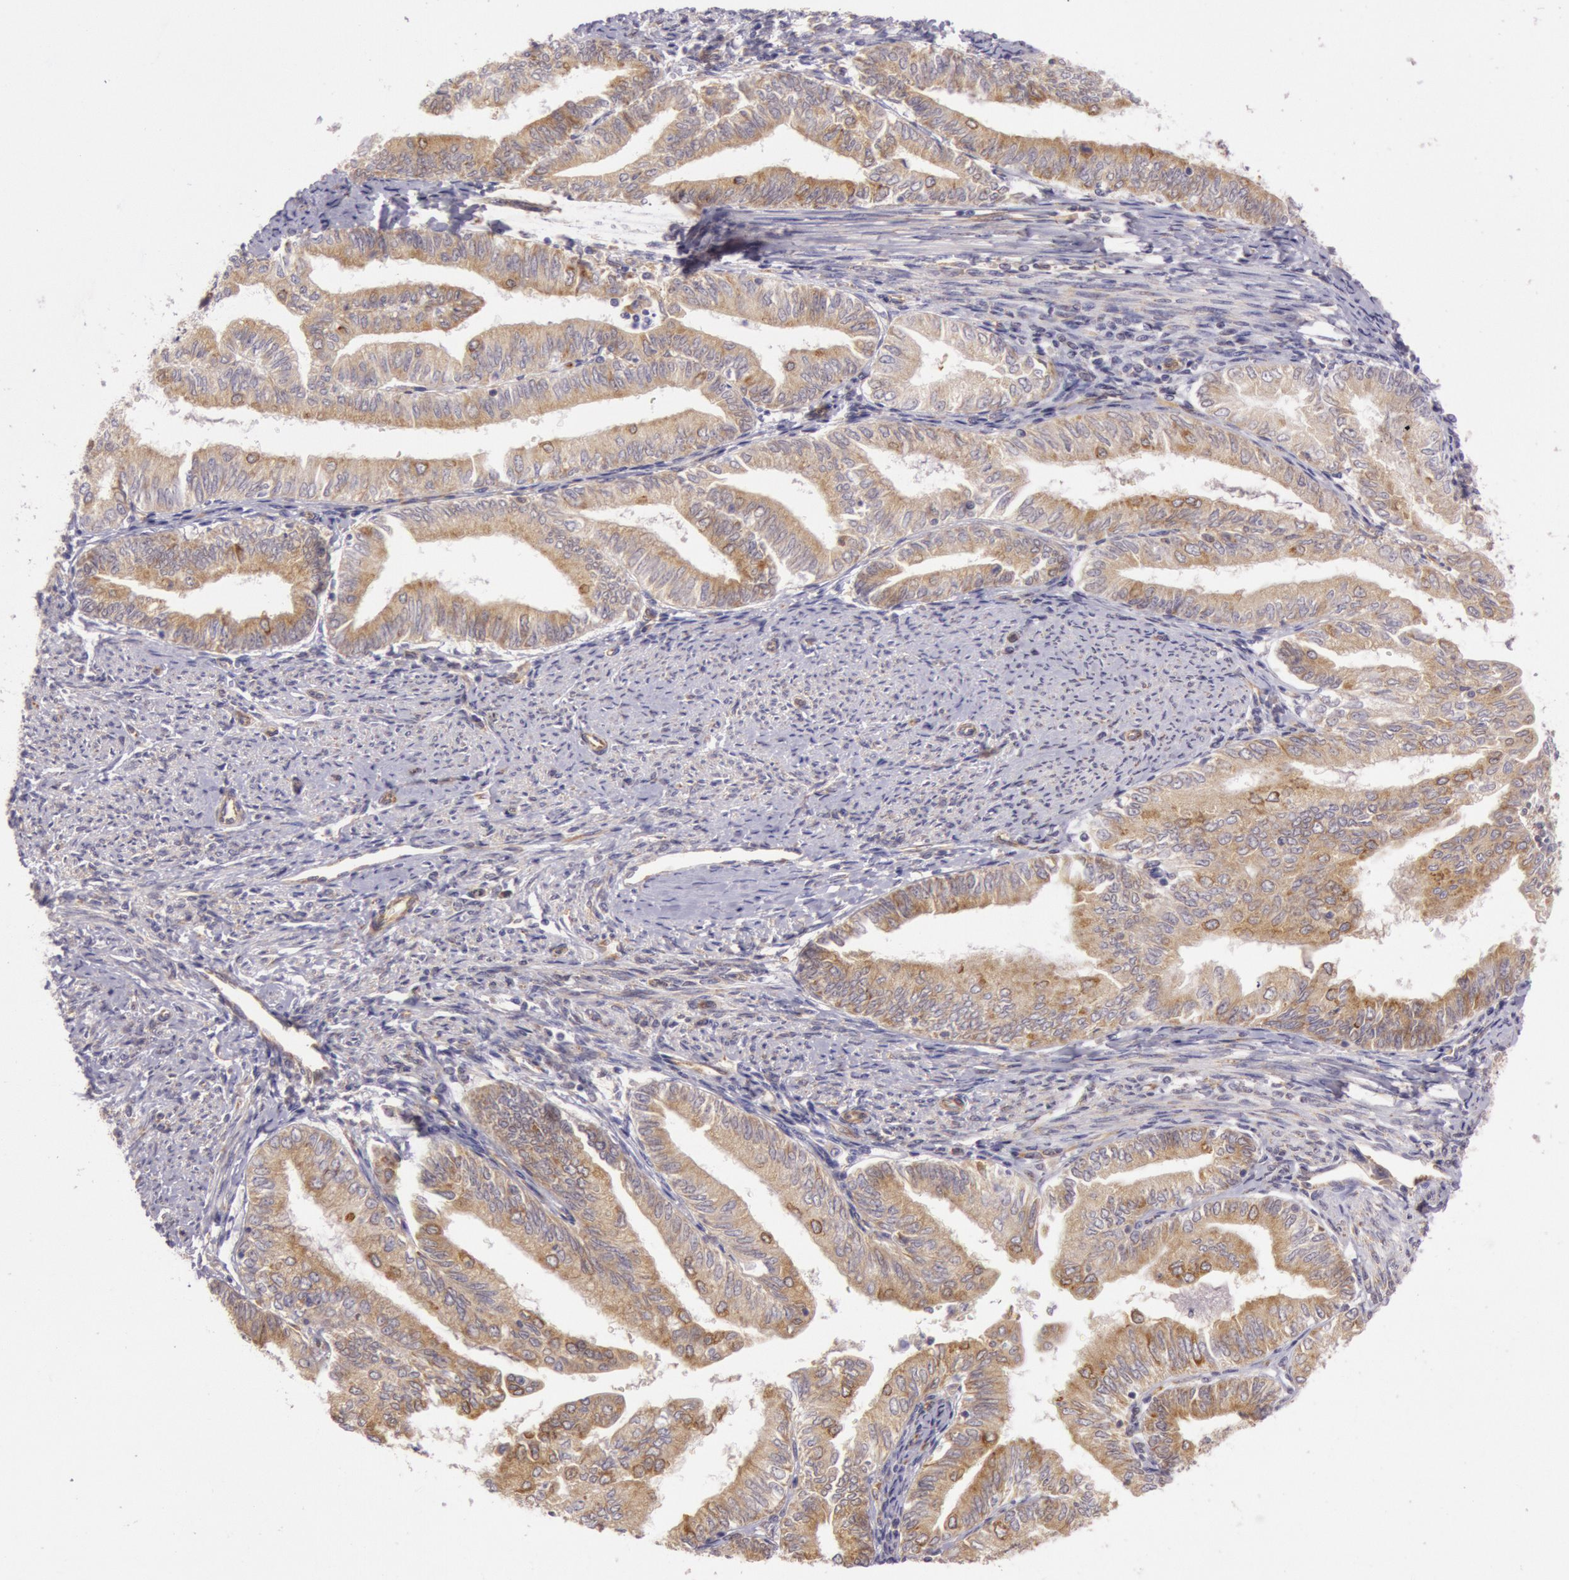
{"staining": {"intensity": "moderate", "quantity": ">75%", "location": "cytoplasmic/membranous"}, "tissue": "endometrial cancer", "cell_type": "Tumor cells", "image_type": "cancer", "snomed": [{"axis": "morphology", "description": "Adenocarcinoma, NOS"}, {"axis": "topography", "description": "Endometrium"}], "caption": "Protein expression analysis of endometrial adenocarcinoma displays moderate cytoplasmic/membranous expression in about >75% of tumor cells.", "gene": "CHUK", "patient": {"sex": "female", "age": 66}}